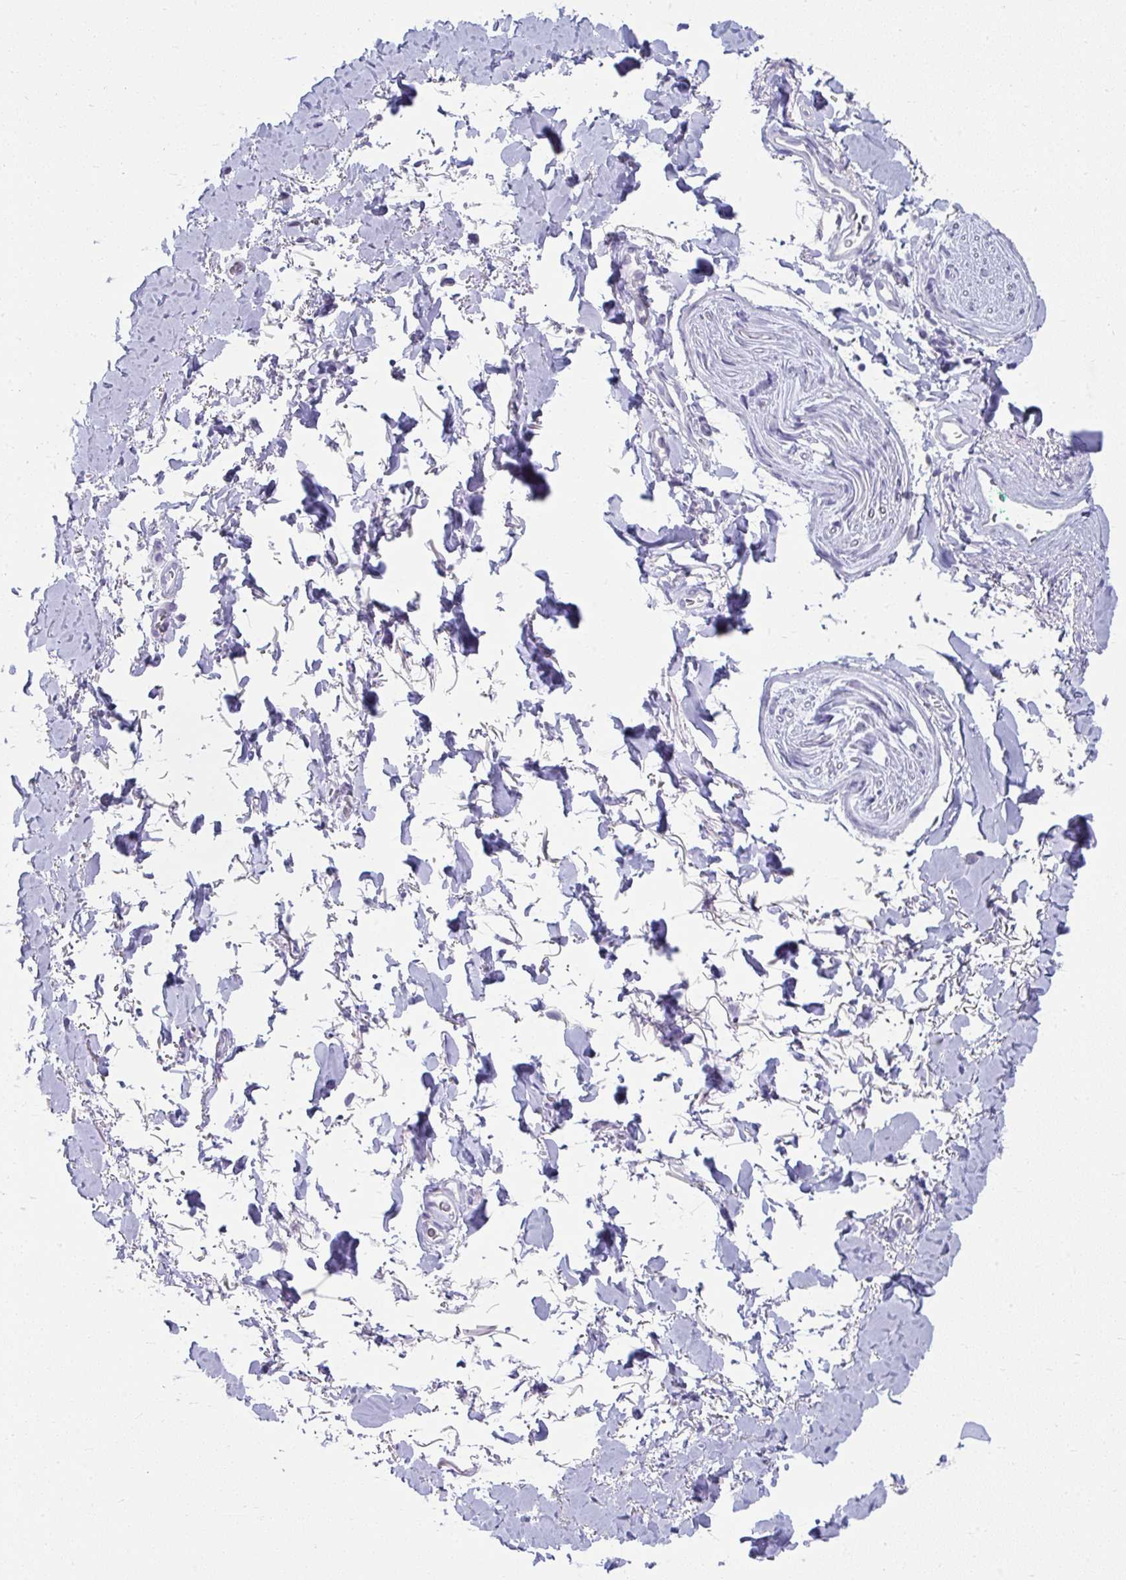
{"staining": {"intensity": "negative", "quantity": "none", "location": "none"}, "tissue": "adipose tissue", "cell_type": "Adipocytes", "image_type": "normal", "snomed": [{"axis": "morphology", "description": "Normal tissue, NOS"}, {"axis": "topography", "description": "Vulva"}, {"axis": "topography", "description": "Peripheral nerve tissue"}], "caption": "Immunohistochemistry (IHC) histopathology image of normal adipose tissue stained for a protein (brown), which displays no positivity in adipocytes. (DAB (3,3'-diaminobenzidine) immunohistochemistry with hematoxylin counter stain).", "gene": "UGT3A2", "patient": {"sex": "female", "age": 66}}